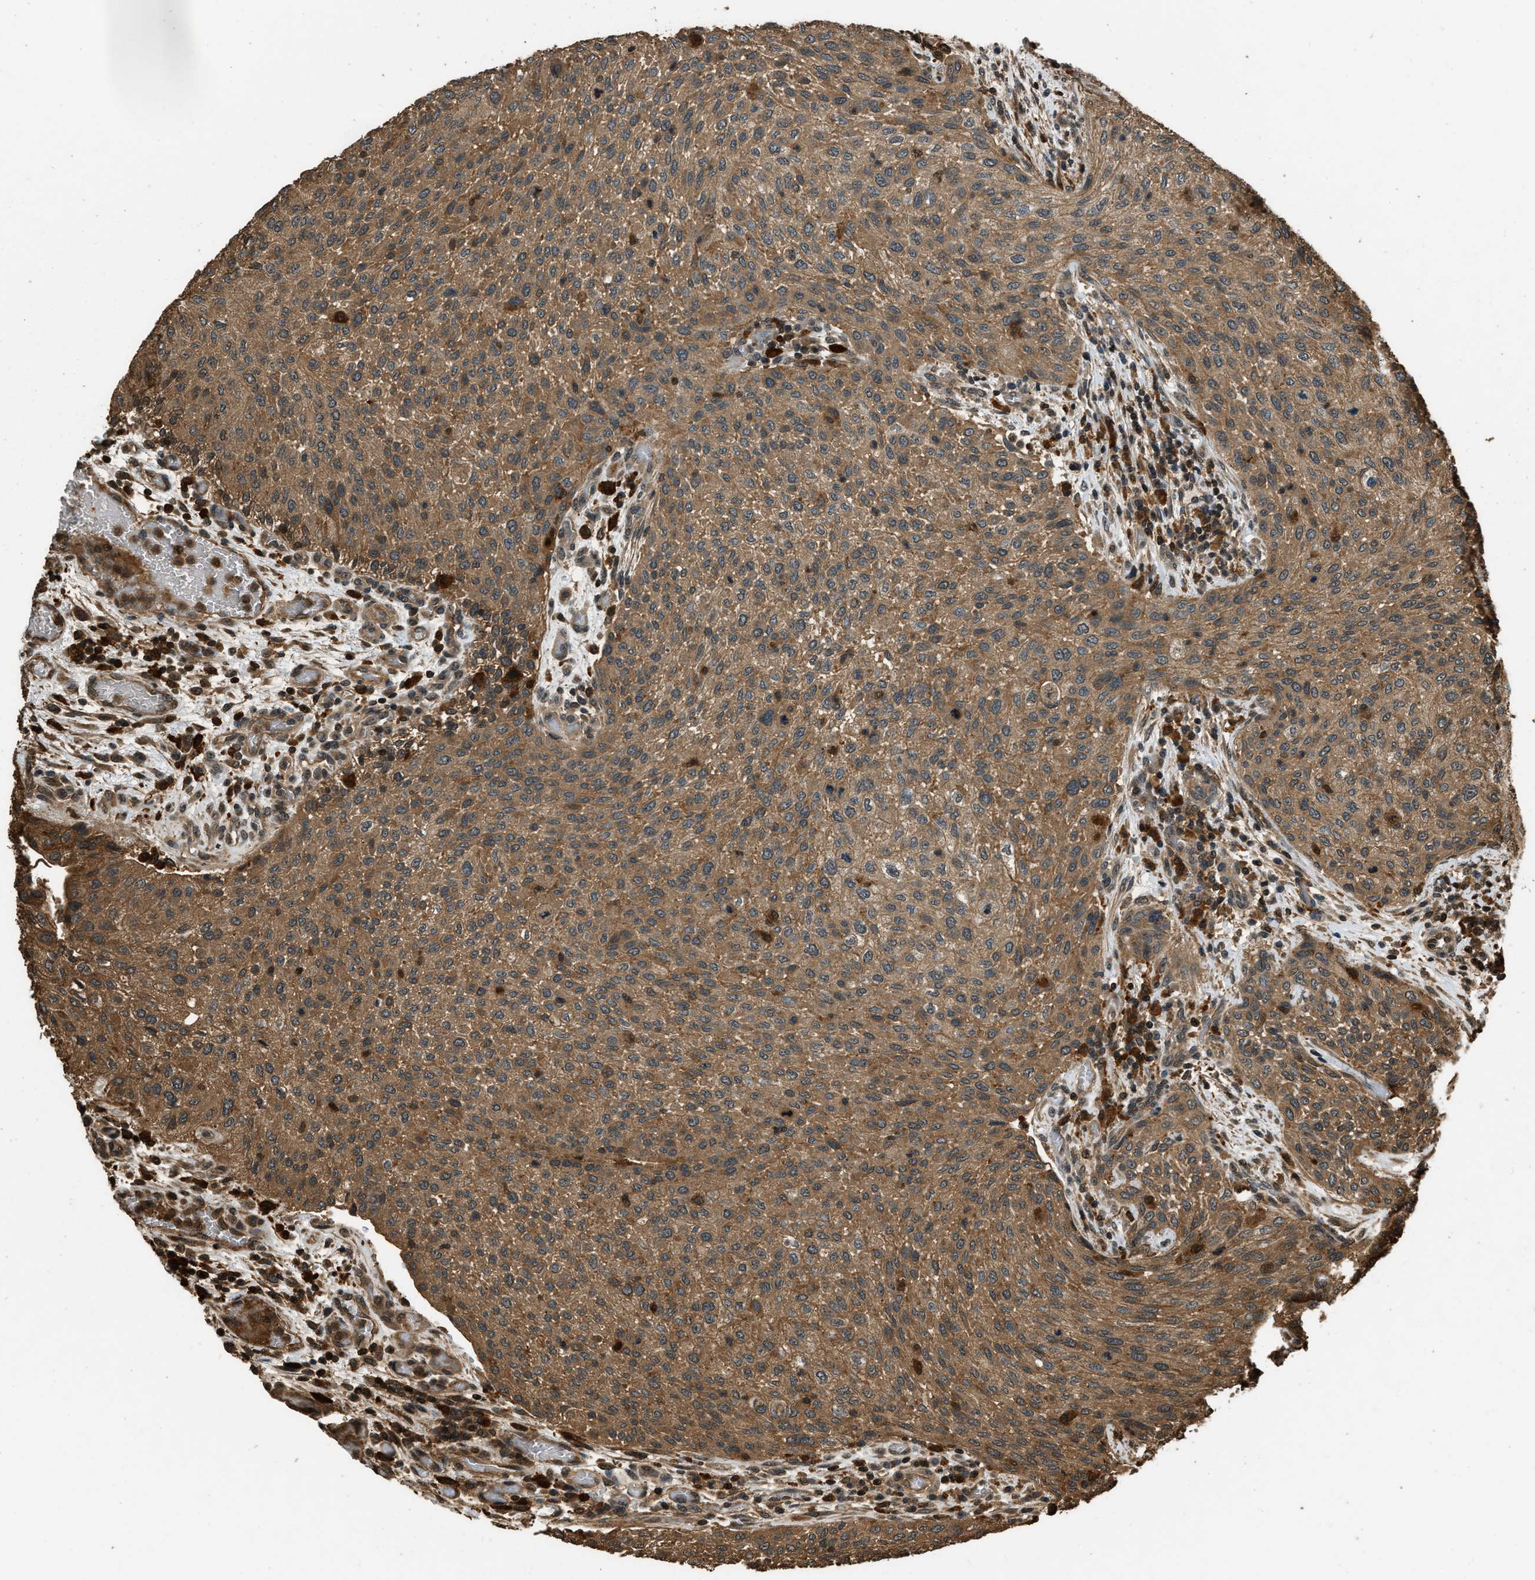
{"staining": {"intensity": "moderate", "quantity": ">75%", "location": "cytoplasmic/membranous"}, "tissue": "urothelial cancer", "cell_type": "Tumor cells", "image_type": "cancer", "snomed": [{"axis": "morphology", "description": "Urothelial carcinoma, Low grade"}, {"axis": "morphology", "description": "Urothelial carcinoma, High grade"}, {"axis": "topography", "description": "Urinary bladder"}], "caption": "Tumor cells reveal moderate cytoplasmic/membranous positivity in approximately >75% of cells in urothelial cancer.", "gene": "RAP2A", "patient": {"sex": "male", "age": 35}}